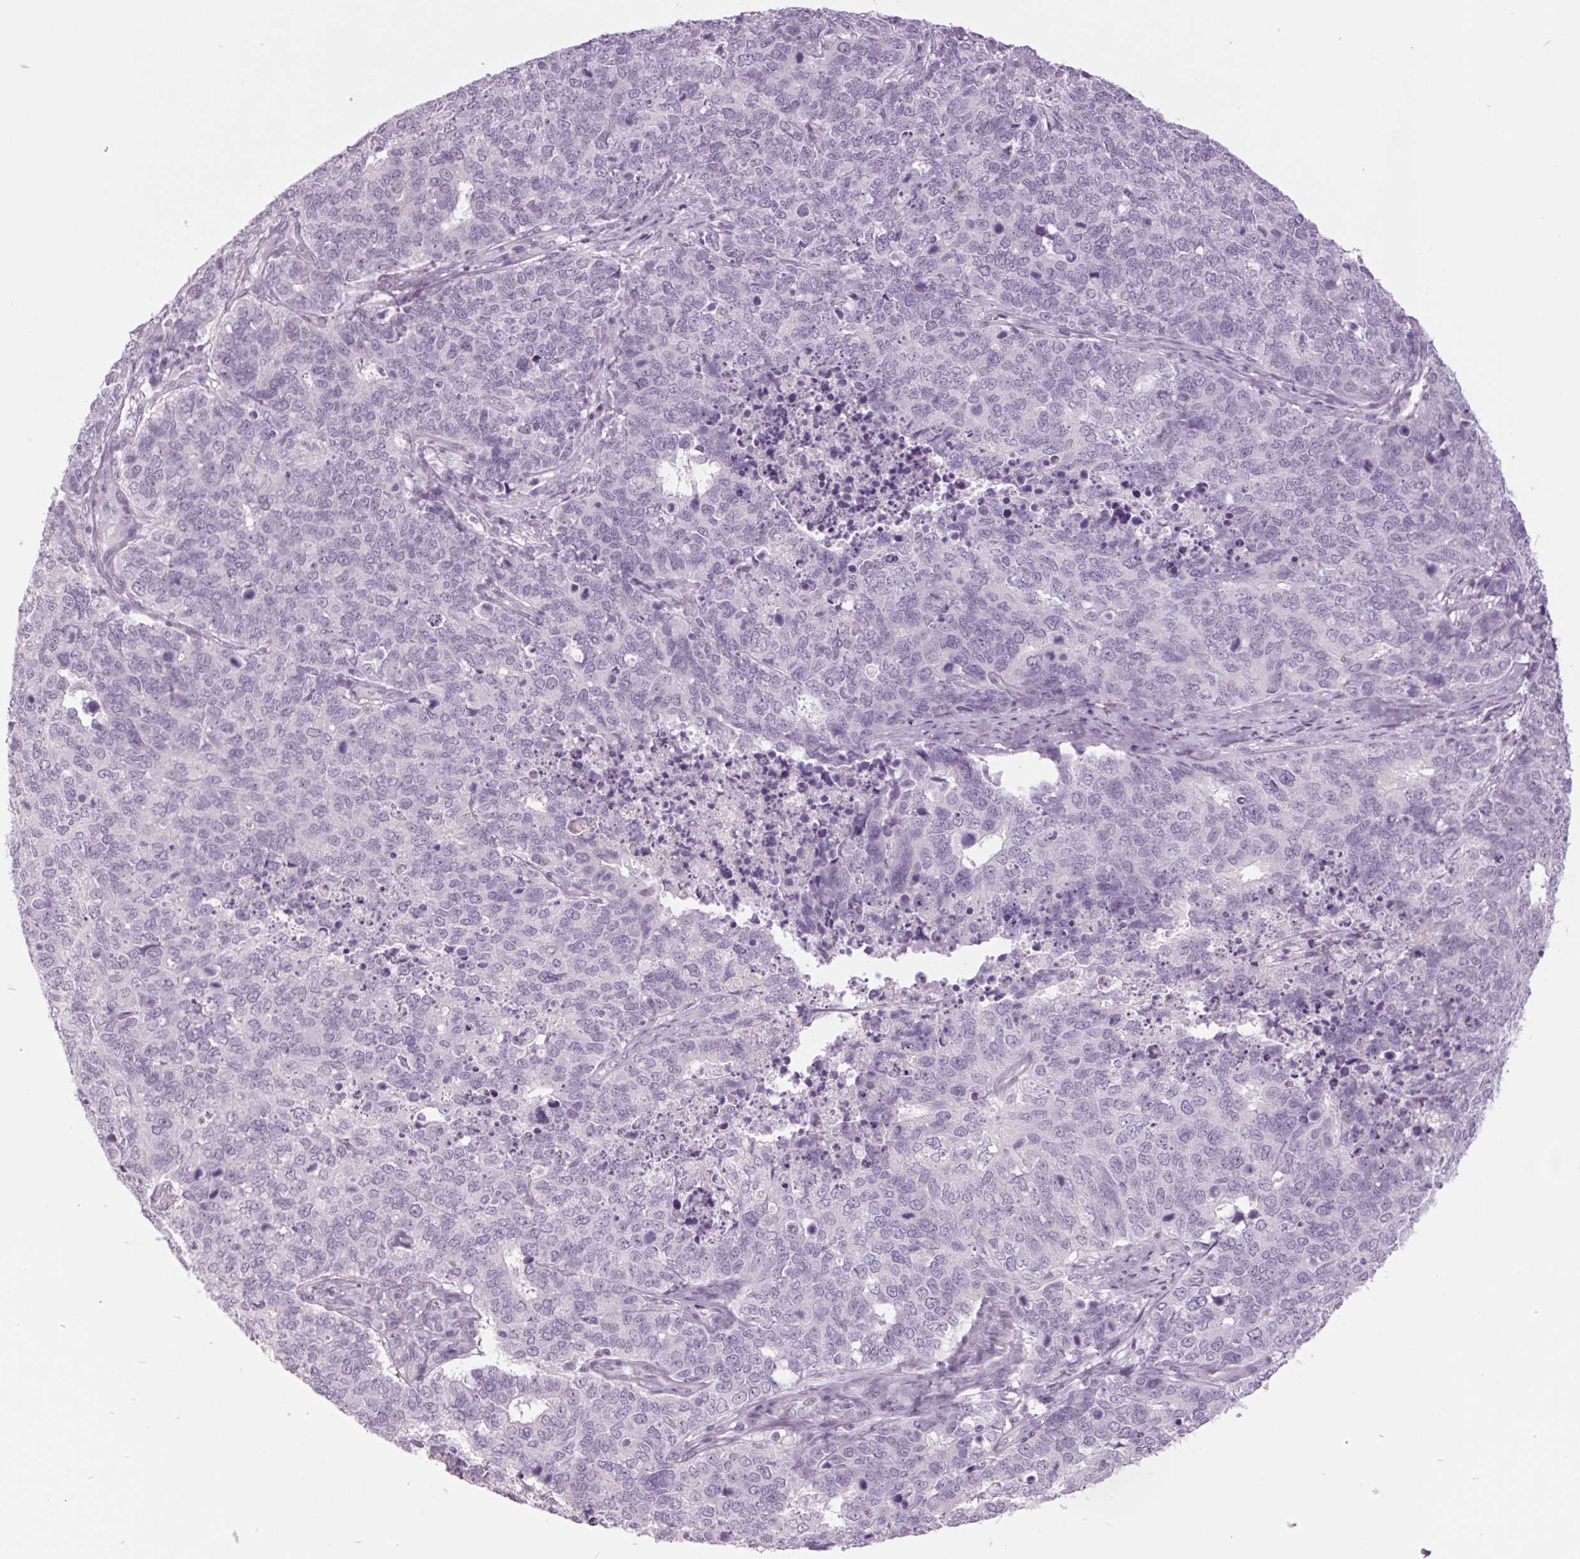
{"staining": {"intensity": "negative", "quantity": "none", "location": "none"}, "tissue": "cervical cancer", "cell_type": "Tumor cells", "image_type": "cancer", "snomed": [{"axis": "morphology", "description": "Adenocarcinoma, NOS"}, {"axis": "topography", "description": "Cervix"}], "caption": "High power microscopy micrograph of an immunohistochemistry micrograph of cervical cancer (adenocarcinoma), revealing no significant positivity in tumor cells.", "gene": "ODAD2", "patient": {"sex": "female", "age": 63}}